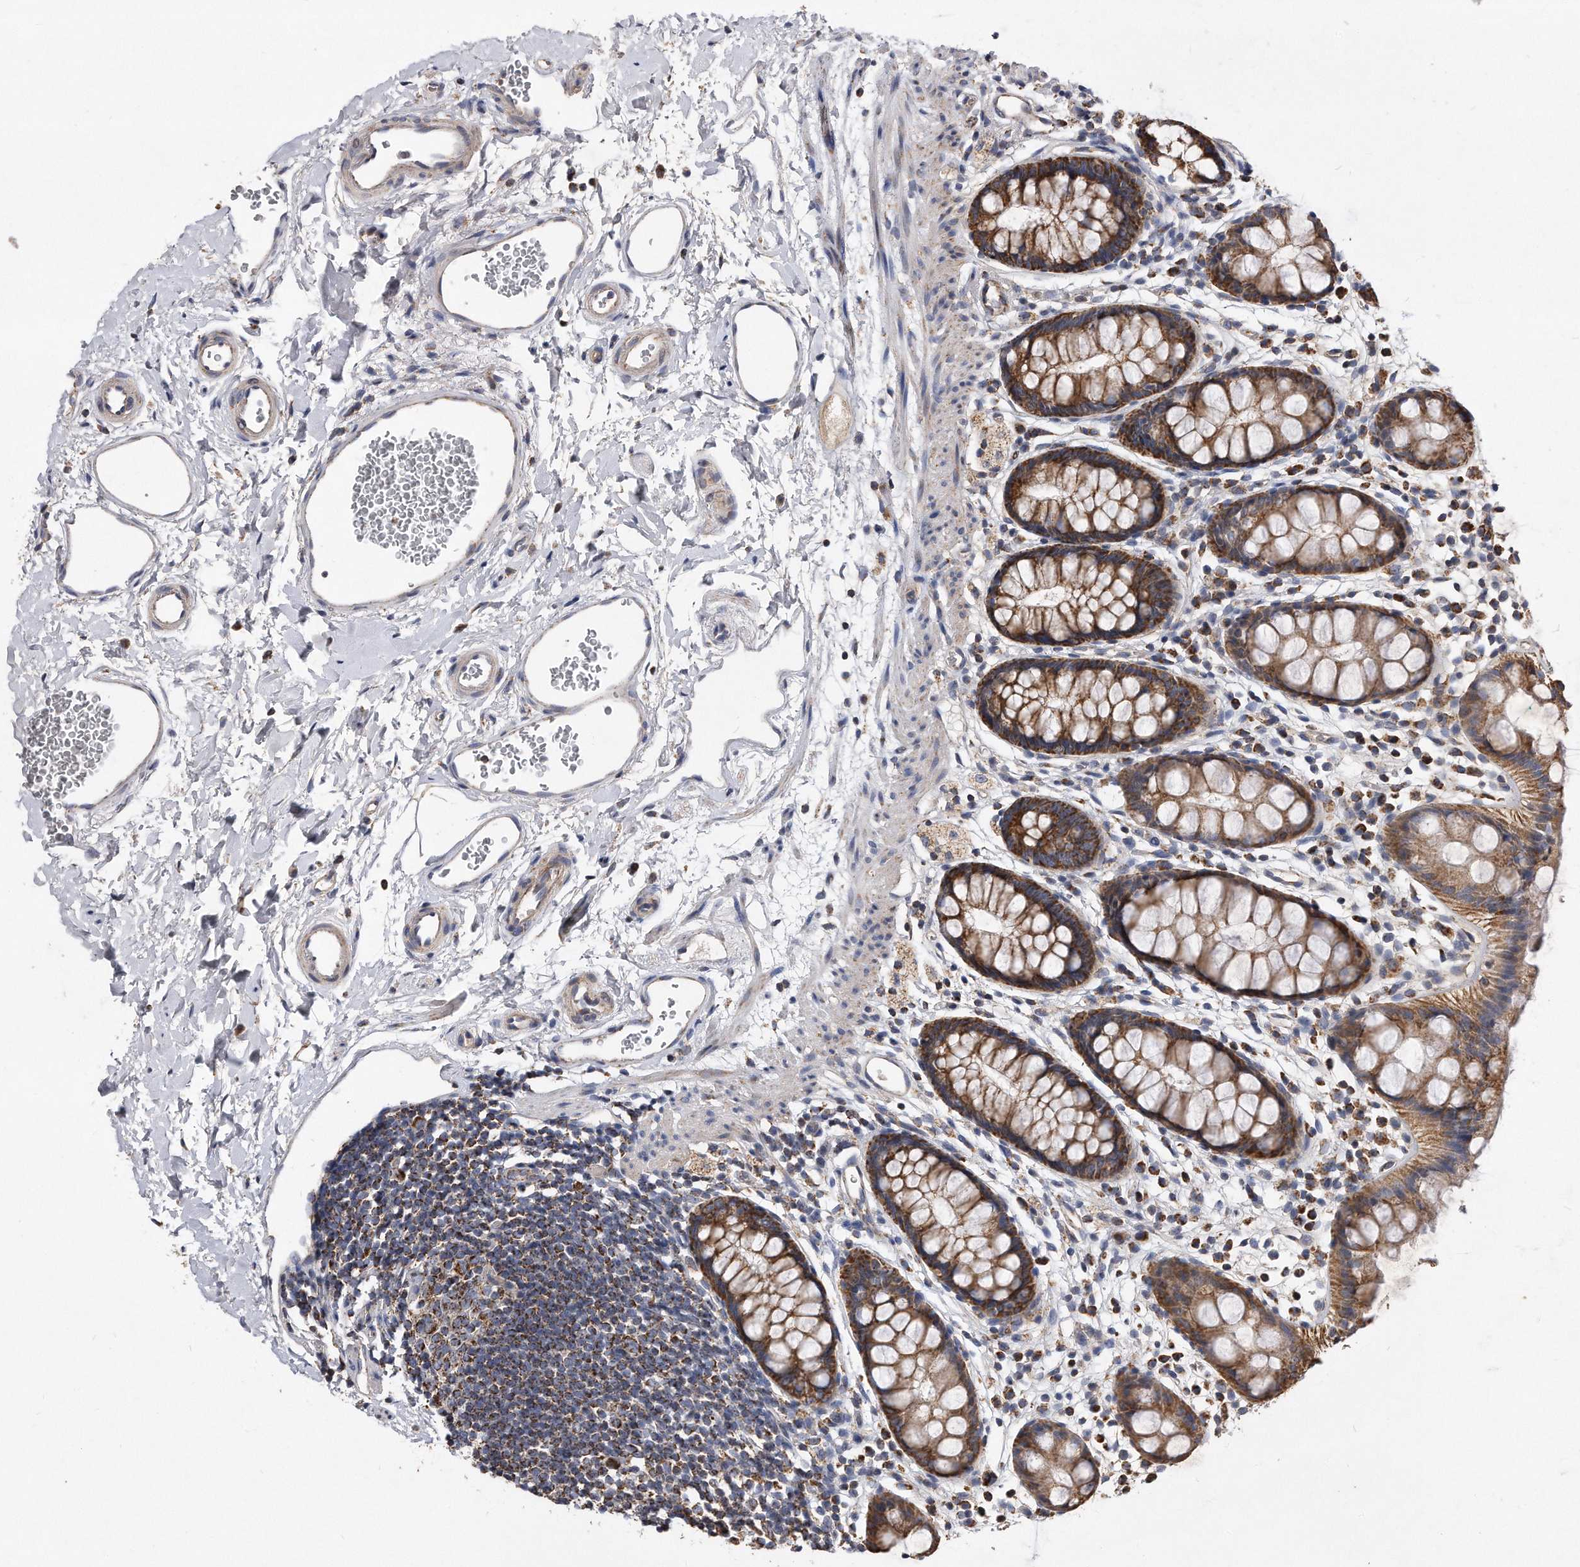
{"staining": {"intensity": "strong", "quantity": ">75%", "location": "cytoplasmic/membranous"}, "tissue": "rectum", "cell_type": "Glandular cells", "image_type": "normal", "snomed": [{"axis": "morphology", "description": "Normal tissue, NOS"}, {"axis": "topography", "description": "Rectum"}], "caption": "Strong cytoplasmic/membranous protein staining is identified in about >75% of glandular cells in rectum. Using DAB (3,3'-diaminobenzidine) (brown) and hematoxylin (blue) stains, captured at high magnification using brightfield microscopy.", "gene": "PPP5C", "patient": {"sex": "female", "age": 65}}